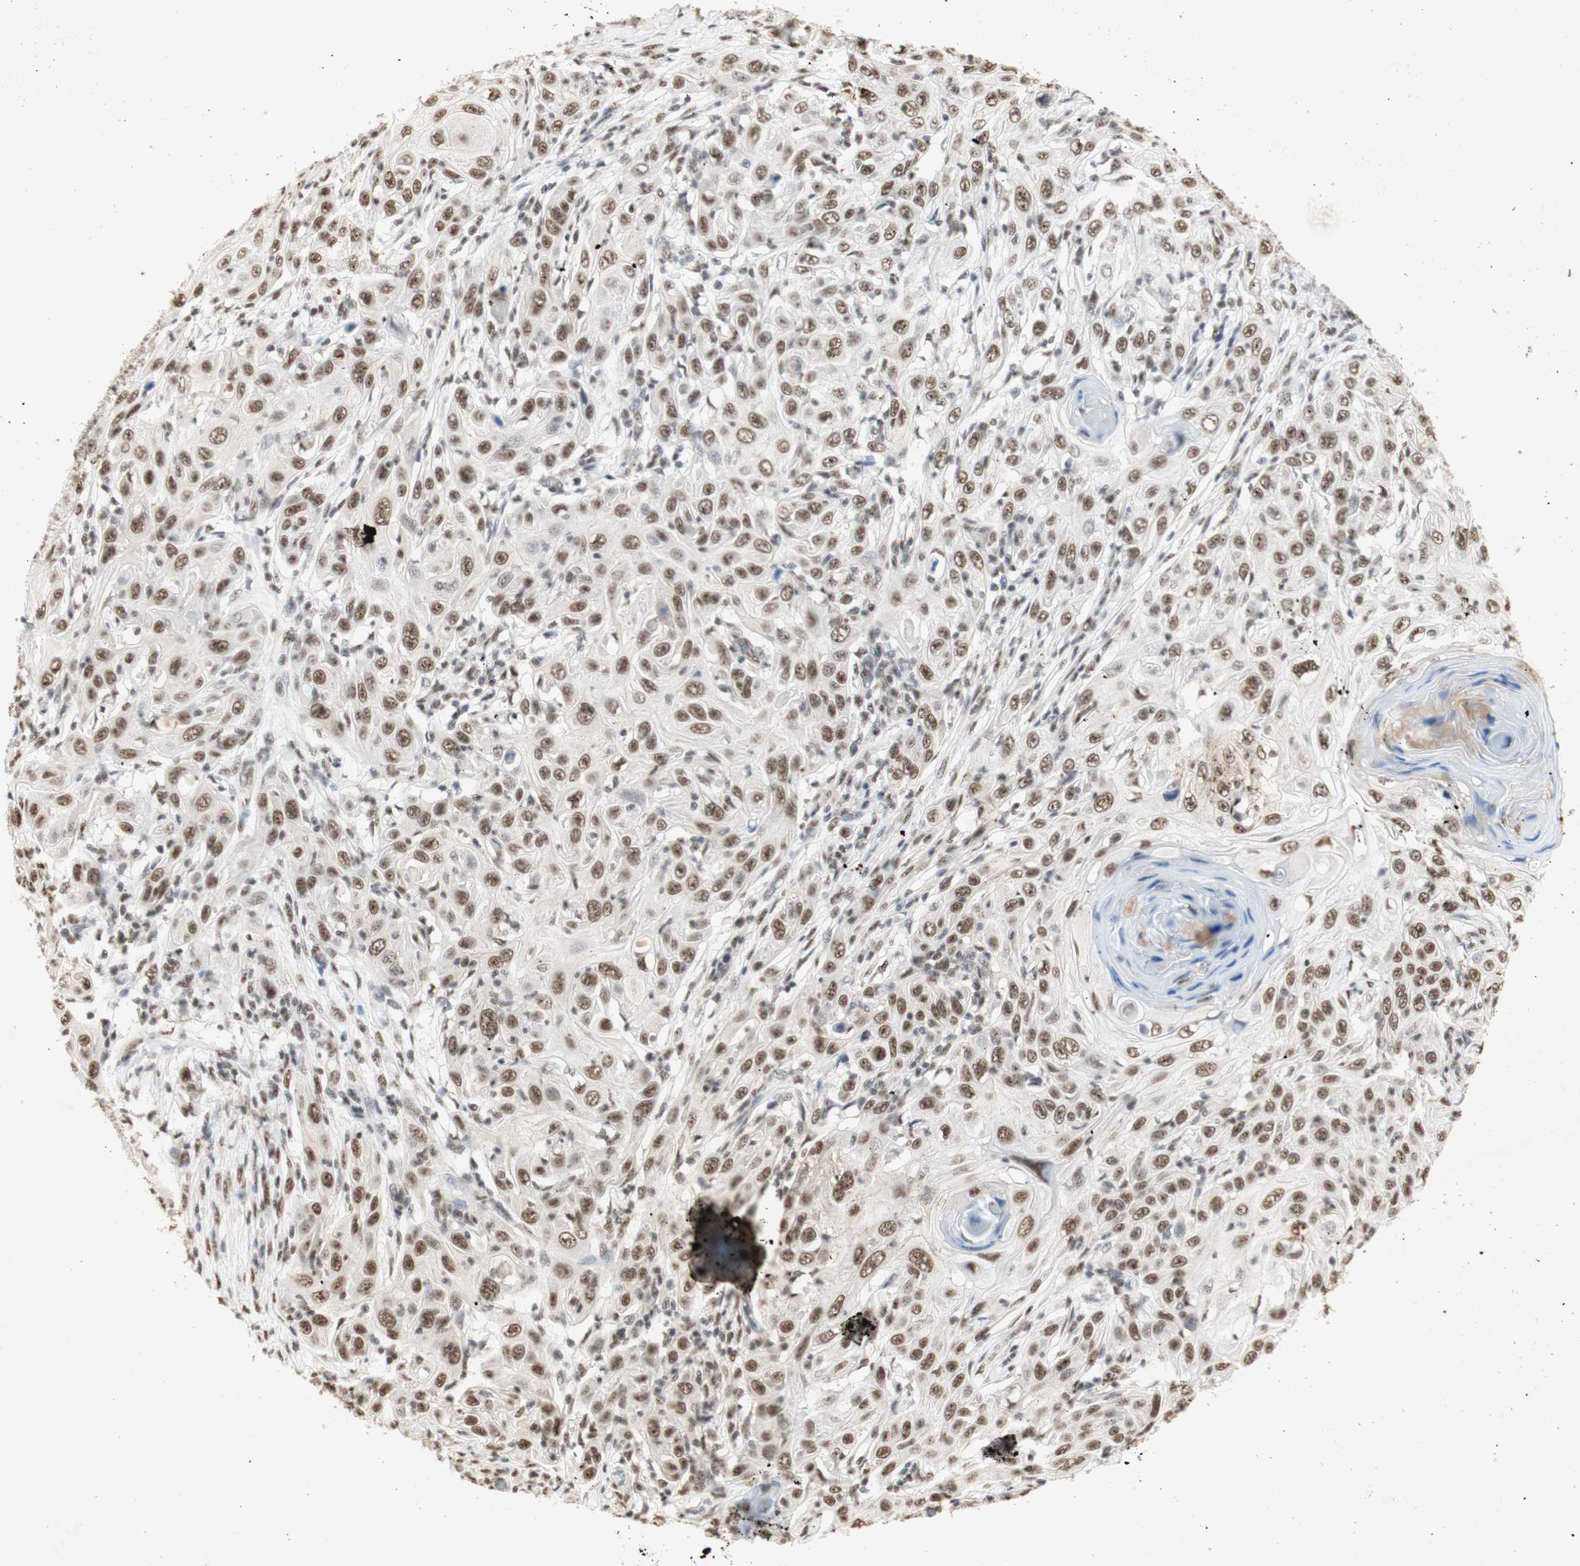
{"staining": {"intensity": "moderate", "quantity": ">75%", "location": "nuclear"}, "tissue": "skin cancer", "cell_type": "Tumor cells", "image_type": "cancer", "snomed": [{"axis": "morphology", "description": "Squamous cell carcinoma, NOS"}, {"axis": "topography", "description": "Skin"}], "caption": "DAB immunohistochemical staining of human squamous cell carcinoma (skin) demonstrates moderate nuclear protein staining in about >75% of tumor cells.", "gene": "SNRPB", "patient": {"sex": "female", "age": 88}}